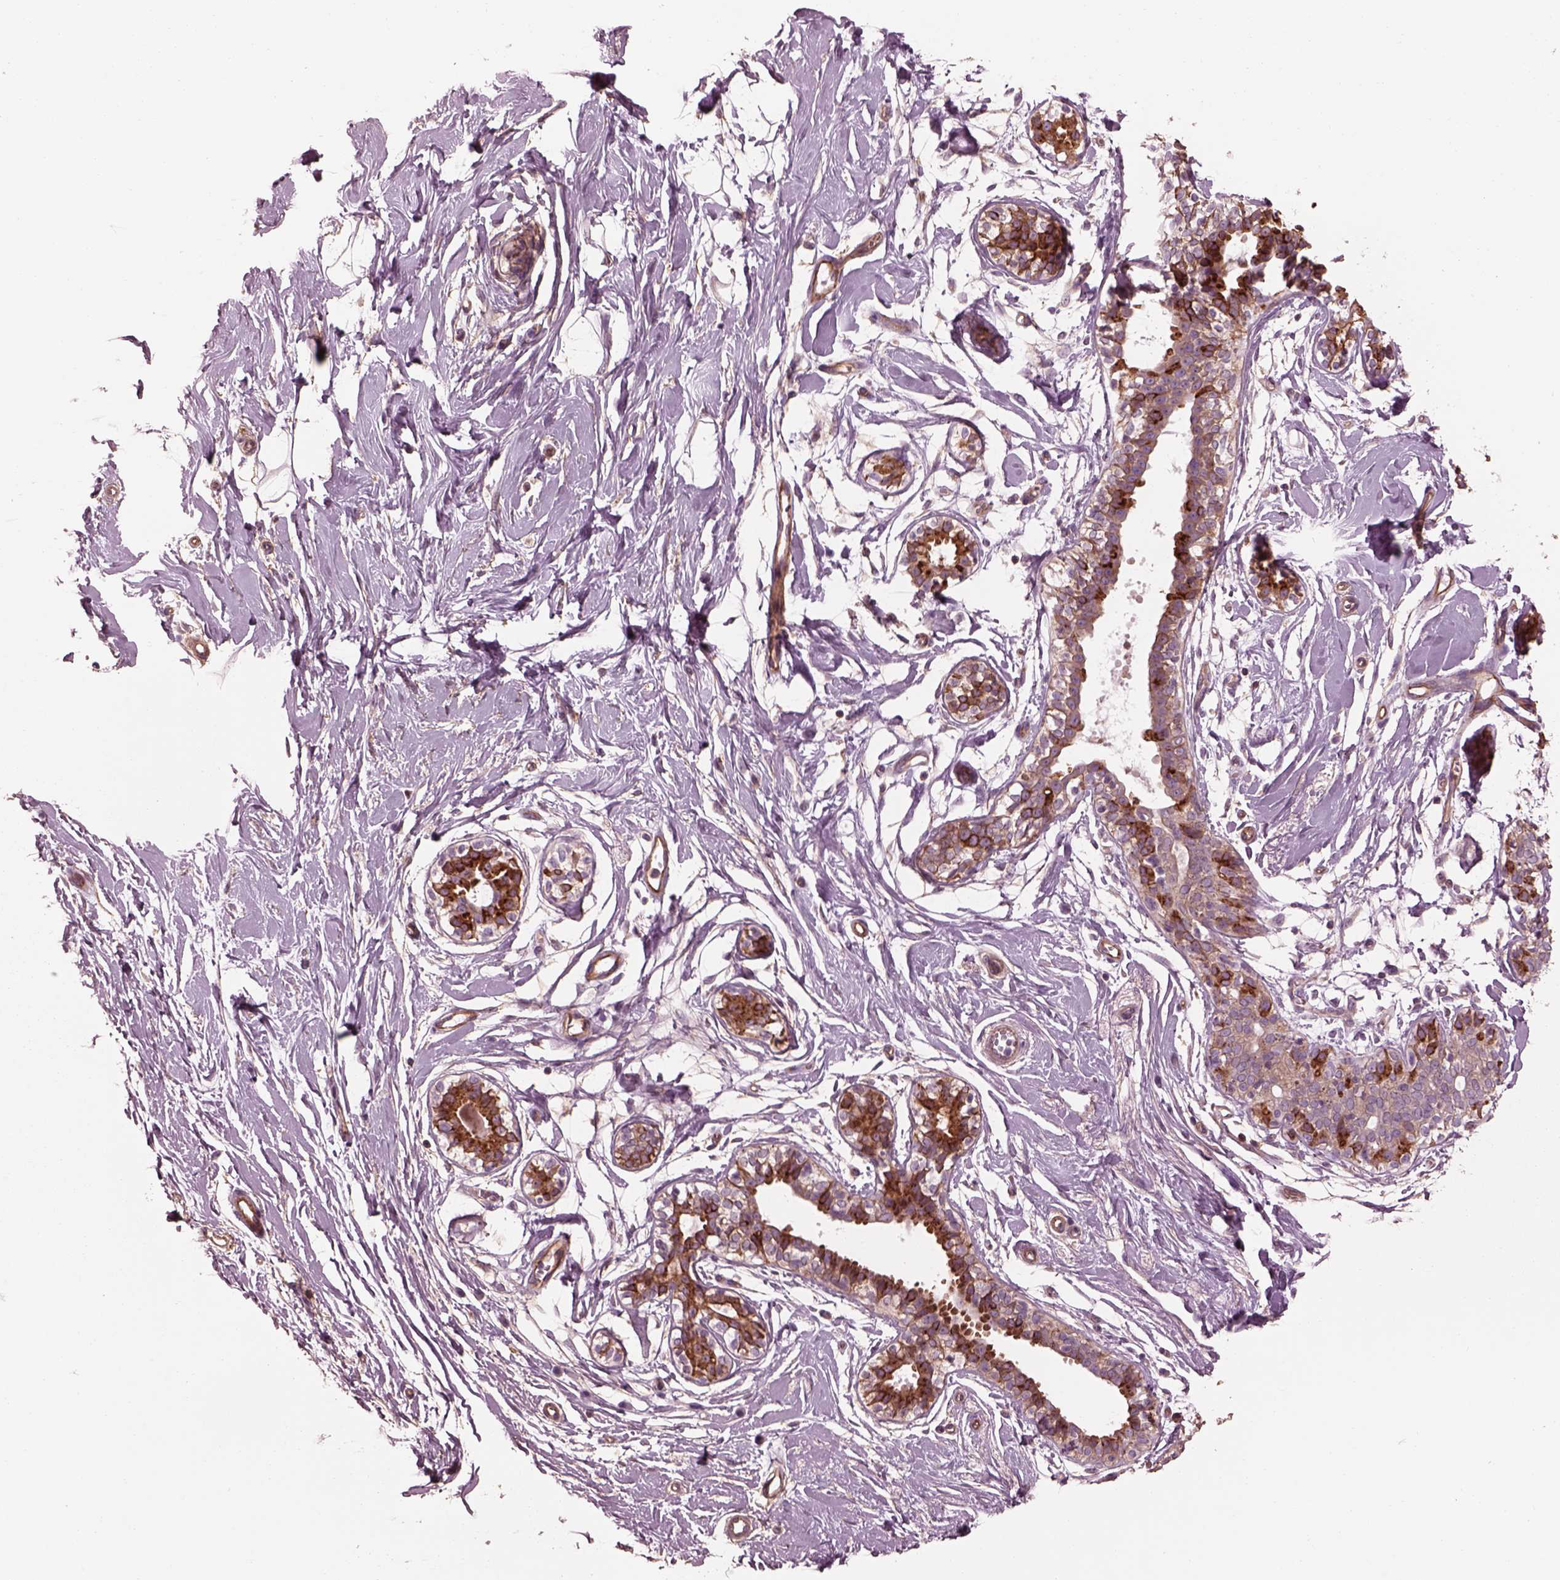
{"staining": {"intensity": "negative", "quantity": "none", "location": "none"}, "tissue": "breast", "cell_type": "Adipocytes", "image_type": "normal", "snomed": [{"axis": "morphology", "description": "Normal tissue, NOS"}, {"axis": "topography", "description": "Breast"}], "caption": "Immunohistochemistry (IHC) micrograph of benign breast: breast stained with DAB (3,3'-diaminobenzidine) demonstrates no significant protein positivity in adipocytes. (DAB (3,3'-diaminobenzidine) immunohistochemistry (IHC), high magnification).", "gene": "ELAPOR1", "patient": {"sex": "female", "age": 49}}